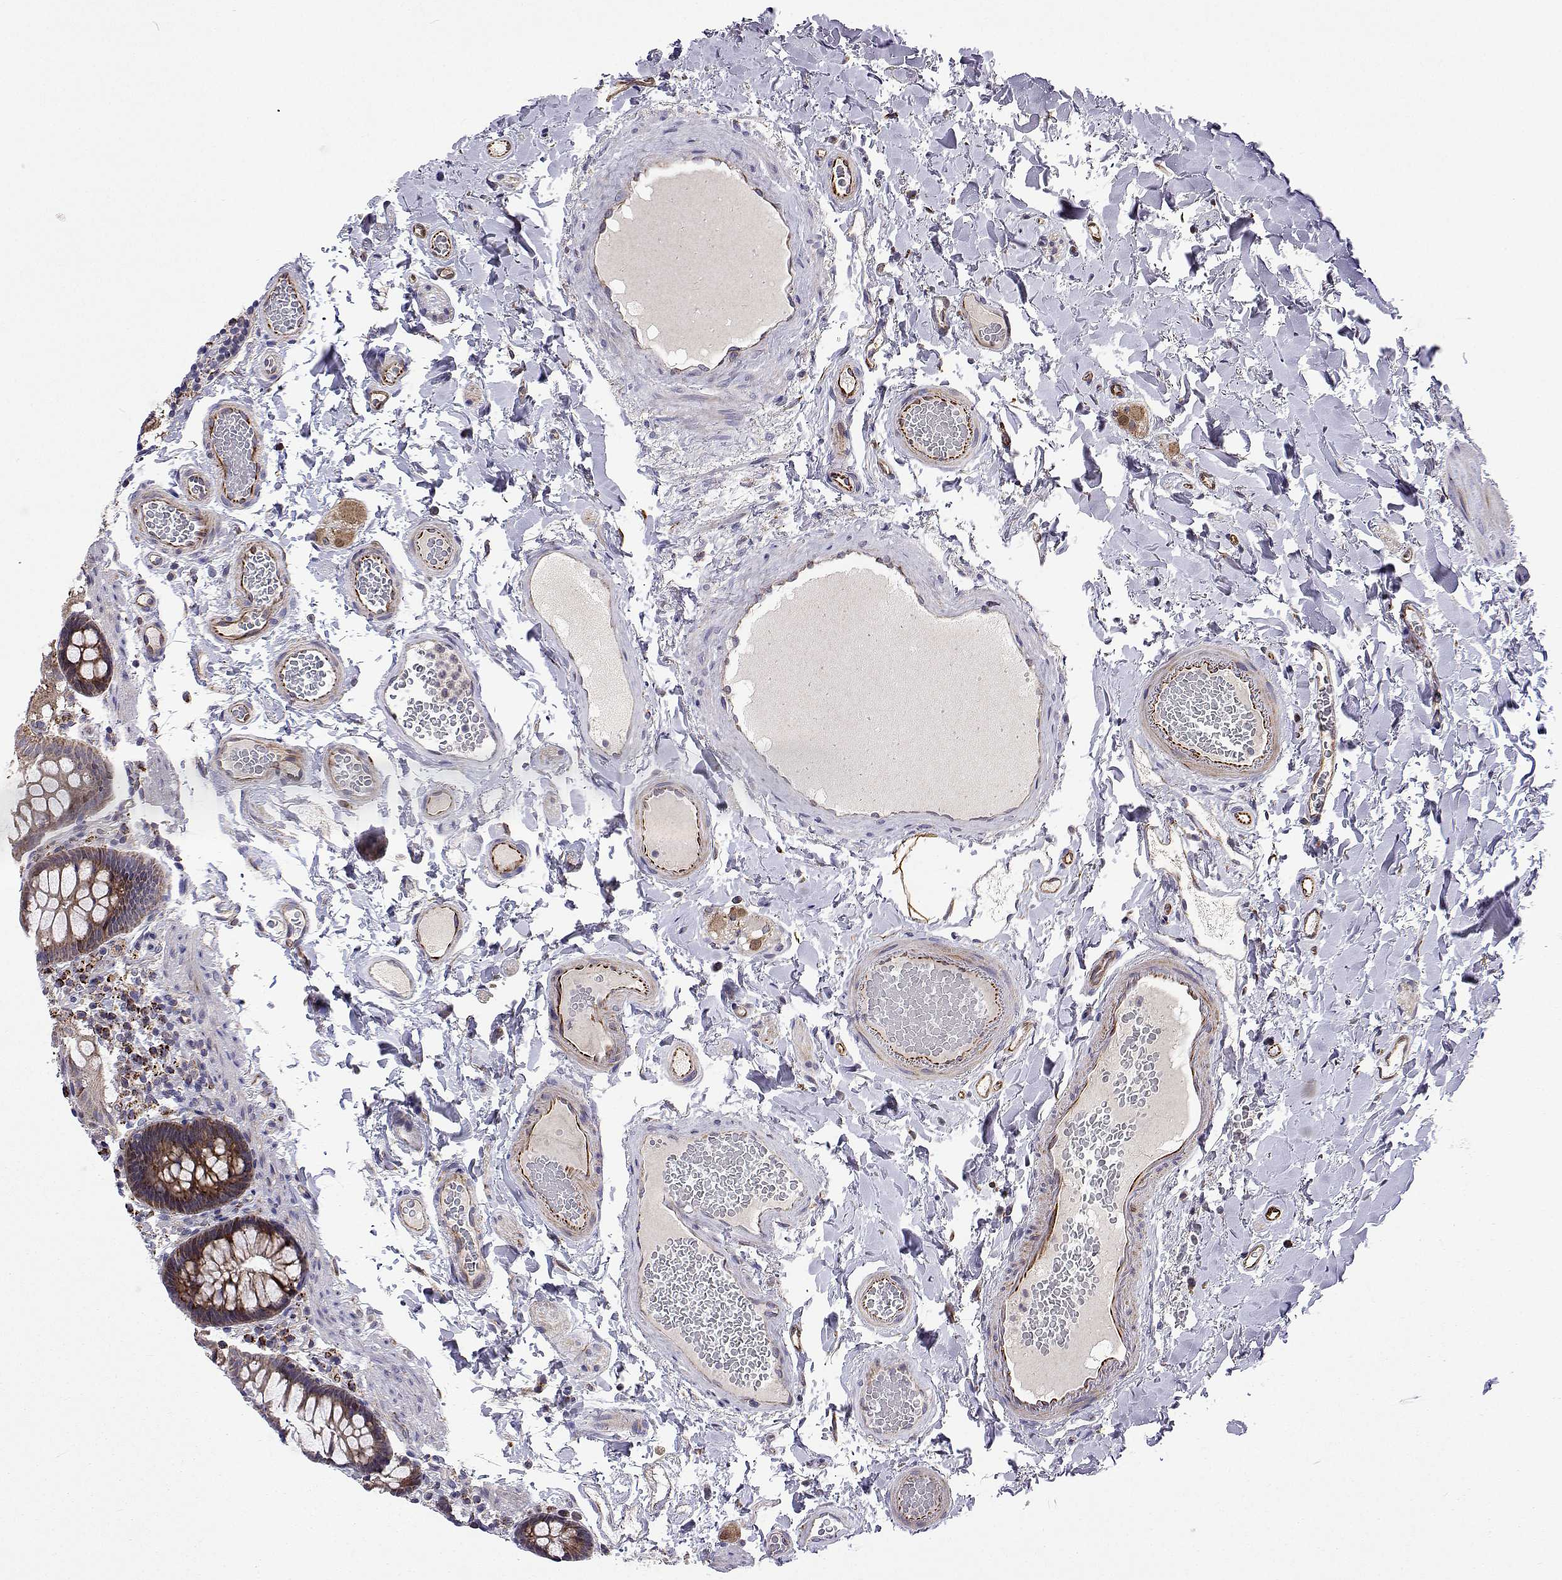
{"staining": {"intensity": "moderate", "quantity": ">75%", "location": "cytoplasmic/membranous"}, "tissue": "colon", "cell_type": "Endothelial cells", "image_type": "normal", "snomed": [{"axis": "morphology", "description": "Normal tissue, NOS"}, {"axis": "topography", "description": "Colon"}], "caption": "Immunohistochemical staining of normal colon exhibits moderate cytoplasmic/membranous protein expression in approximately >75% of endothelial cells. The staining is performed using DAB brown chromogen to label protein expression. The nuclei are counter-stained blue using hematoxylin.", "gene": "DHTKD1", "patient": {"sex": "male", "age": 84}}